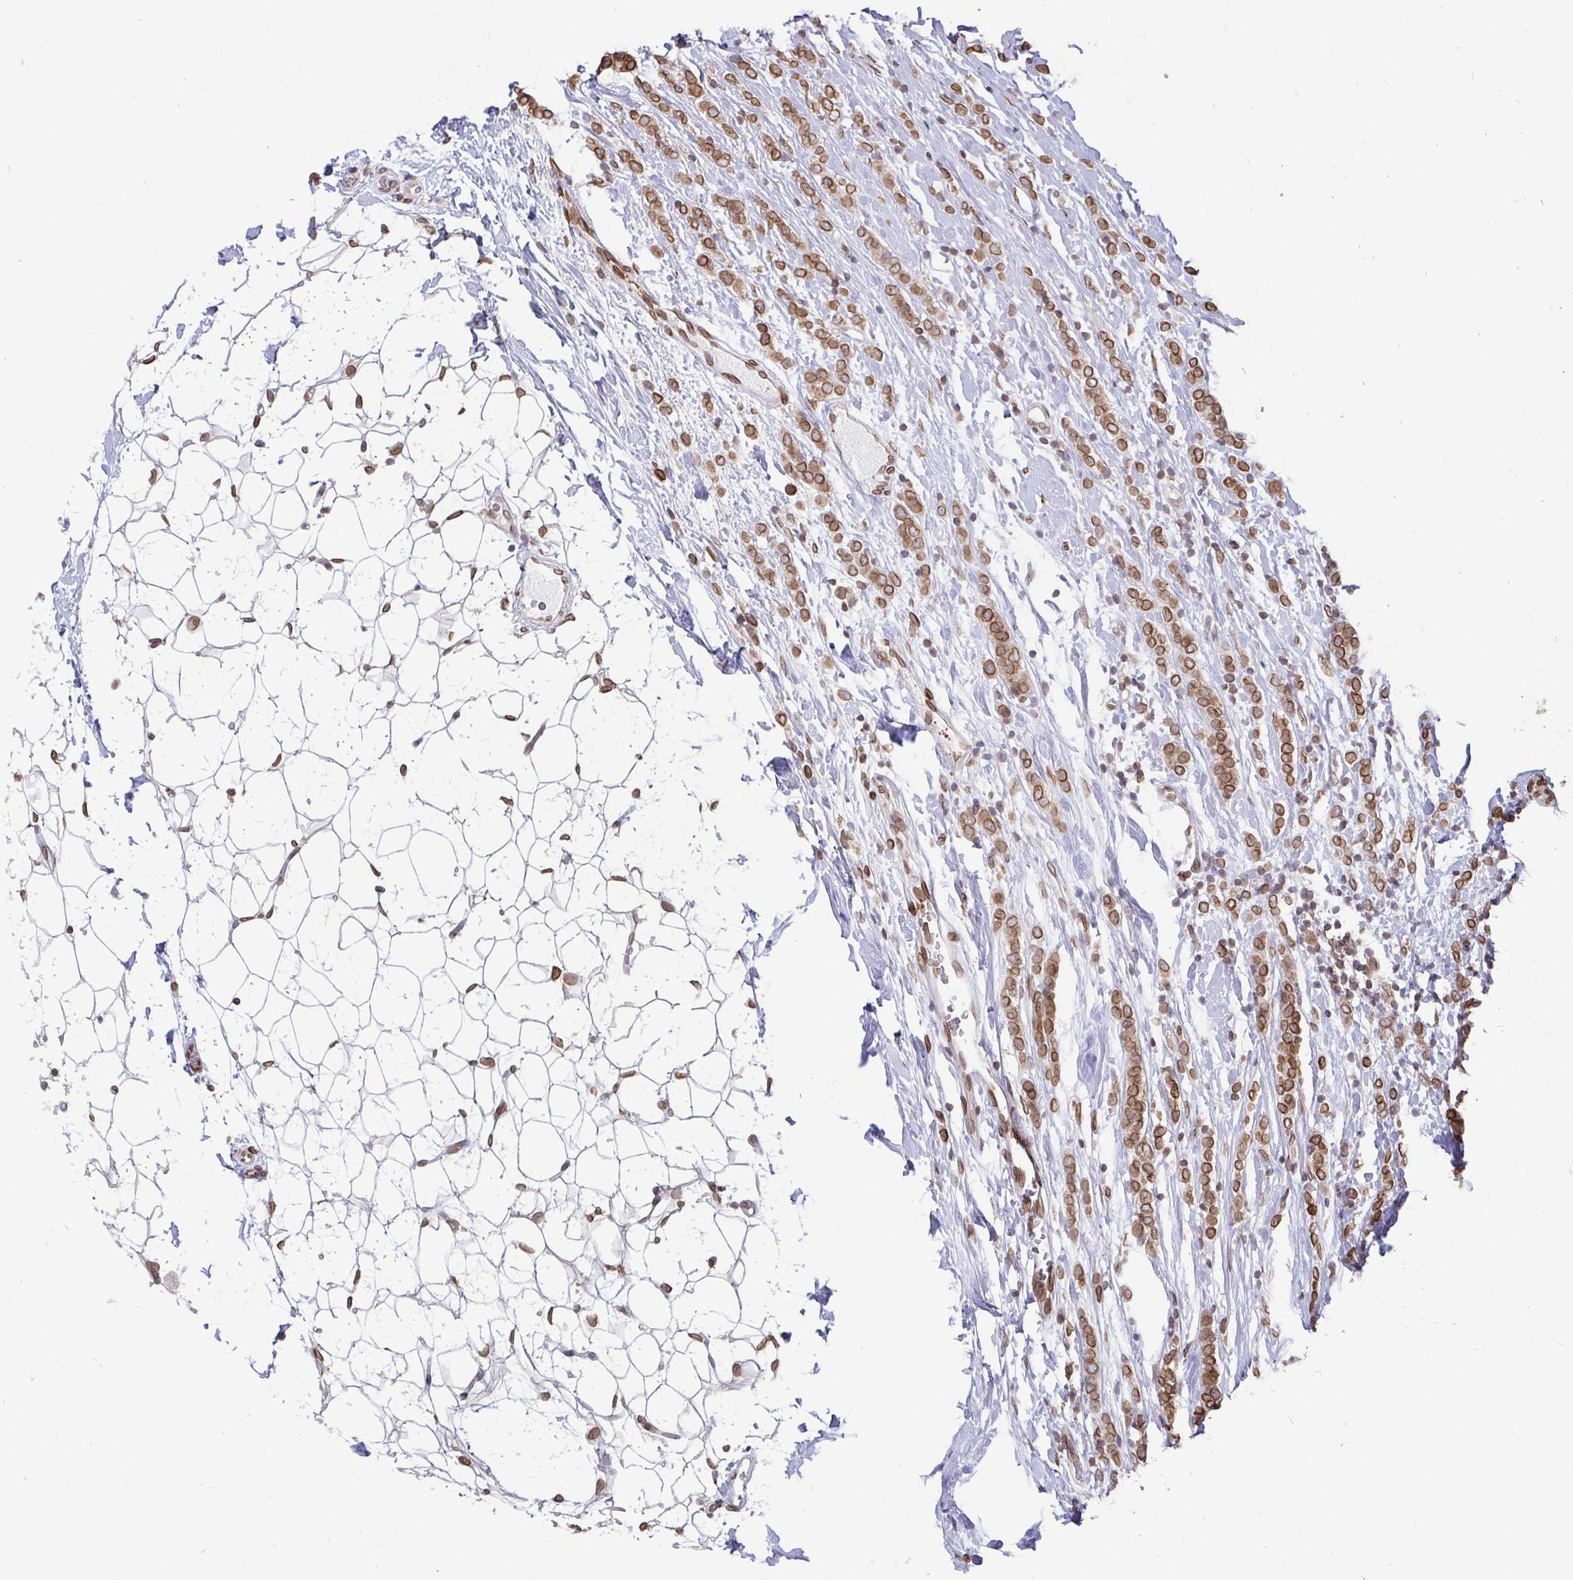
{"staining": {"intensity": "moderate", "quantity": ">75%", "location": "cytoplasmic/membranous,nuclear"}, "tissue": "breast cancer", "cell_type": "Tumor cells", "image_type": "cancer", "snomed": [{"axis": "morphology", "description": "Lobular carcinoma"}, {"axis": "topography", "description": "Breast"}], "caption": "Breast cancer (lobular carcinoma) was stained to show a protein in brown. There is medium levels of moderate cytoplasmic/membranous and nuclear staining in approximately >75% of tumor cells. (DAB IHC, brown staining for protein, blue staining for nuclei).", "gene": "EMD", "patient": {"sex": "female", "age": 49}}